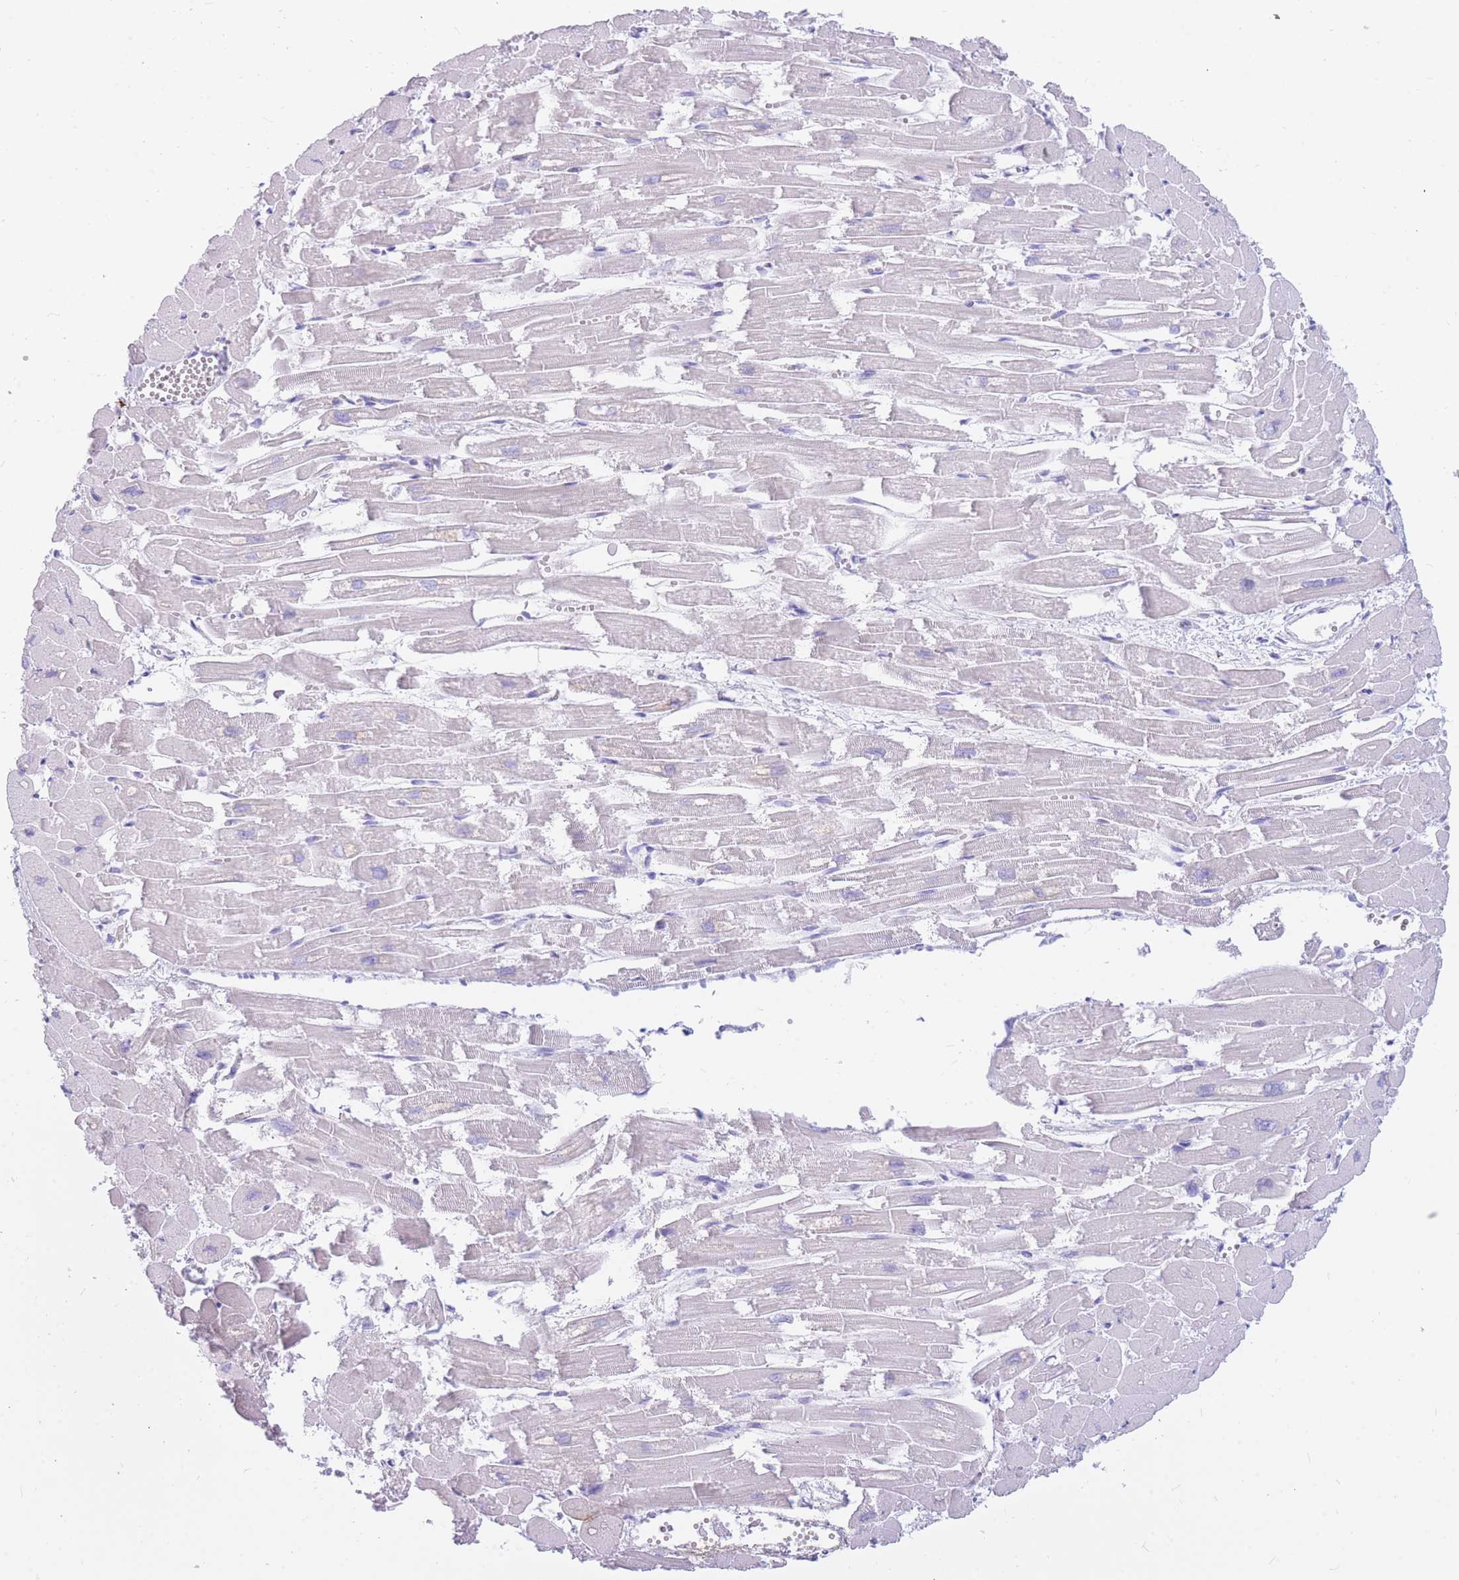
{"staining": {"intensity": "negative", "quantity": "none", "location": "none"}, "tissue": "heart muscle", "cell_type": "Cardiomyocytes", "image_type": "normal", "snomed": [{"axis": "morphology", "description": "Normal tissue, NOS"}, {"axis": "topography", "description": "Heart"}], "caption": "IHC micrograph of benign heart muscle: human heart muscle stained with DAB (3,3'-diaminobenzidine) demonstrates no significant protein staining in cardiomyocytes.", "gene": "TPSAB1", "patient": {"sex": "male", "age": 54}}